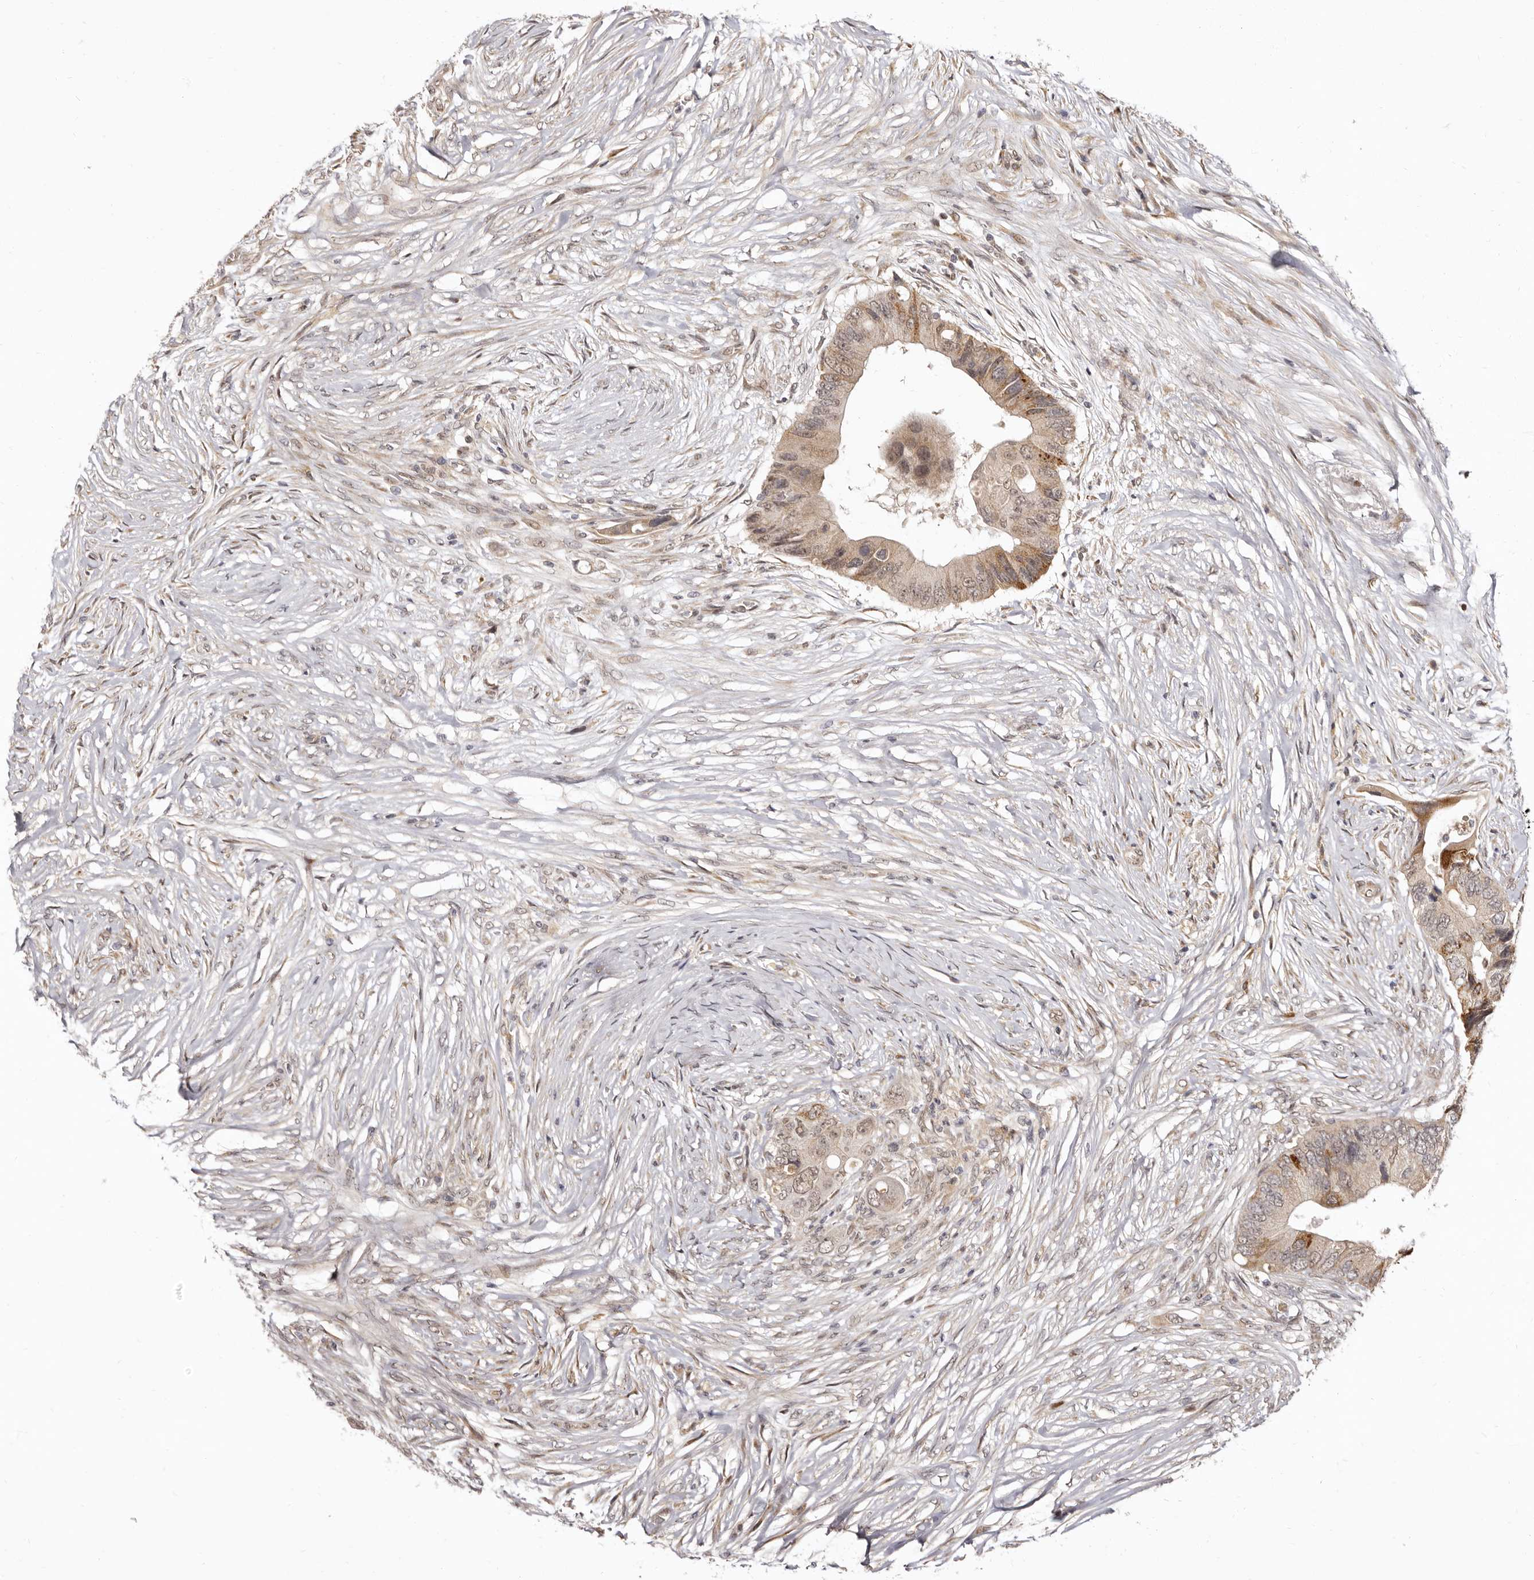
{"staining": {"intensity": "moderate", "quantity": "<25%", "location": "cytoplasmic/membranous,nuclear"}, "tissue": "colorectal cancer", "cell_type": "Tumor cells", "image_type": "cancer", "snomed": [{"axis": "morphology", "description": "Adenocarcinoma, NOS"}, {"axis": "topography", "description": "Colon"}], "caption": "Moderate cytoplasmic/membranous and nuclear expression is identified in approximately <25% of tumor cells in colorectal cancer (adenocarcinoma).", "gene": "ZNF326", "patient": {"sex": "male", "age": 71}}